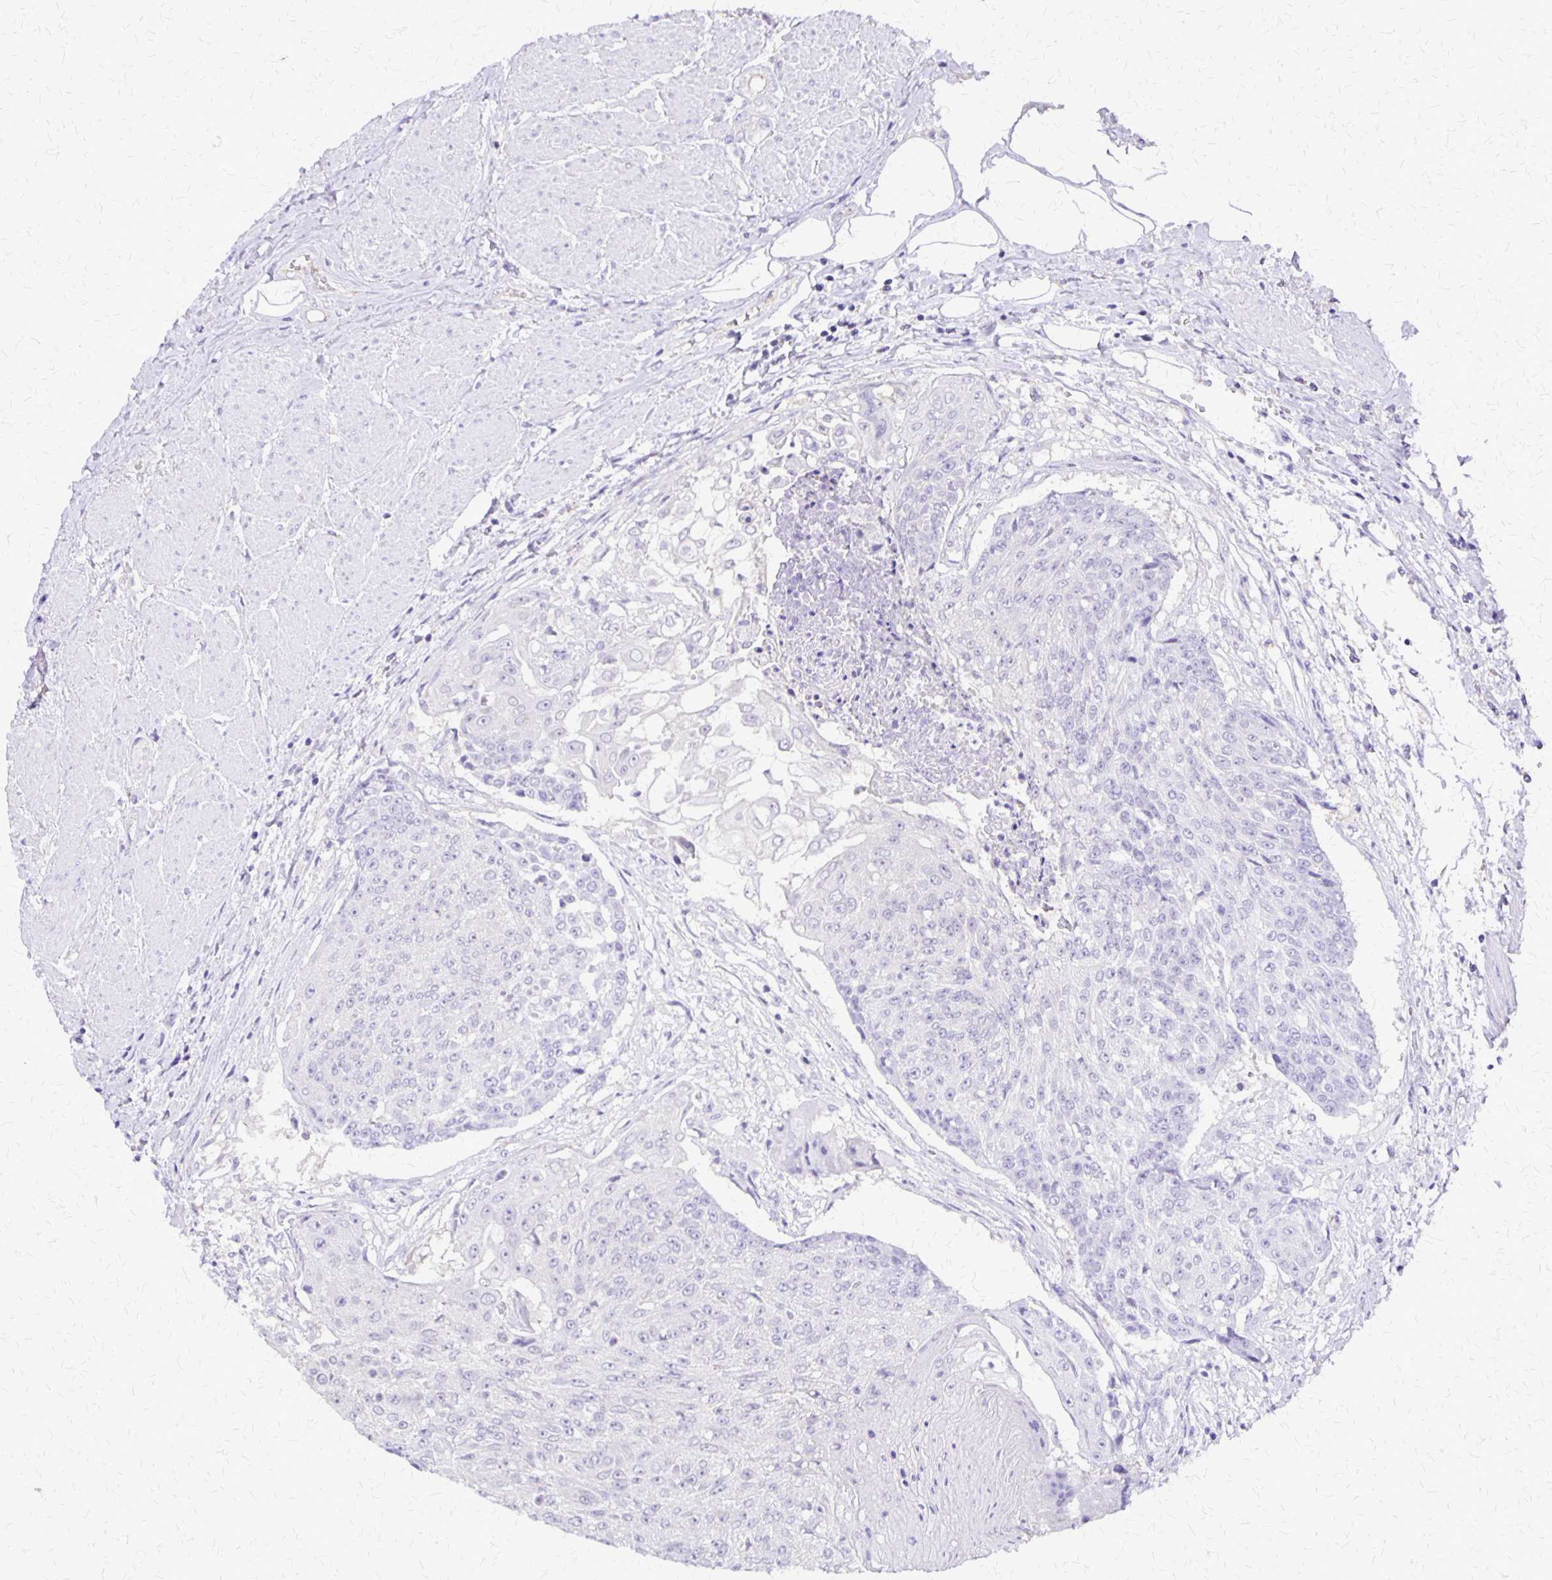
{"staining": {"intensity": "negative", "quantity": "none", "location": "none"}, "tissue": "urothelial cancer", "cell_type": "Tumor cells", "image_type": "cancer", "snomed": [{"axis": "morphology", "description": "Urothelial carcinoma, High grade"}, {"axis": "topography", "description": "Urinary bladder"}], "caption": "High-grade urothelial carcinoma was stained to show a protein in brown. There is no significant staining in tumor cells.", "gene": "SI", "patient": {"sex": "female", "age": 63}}